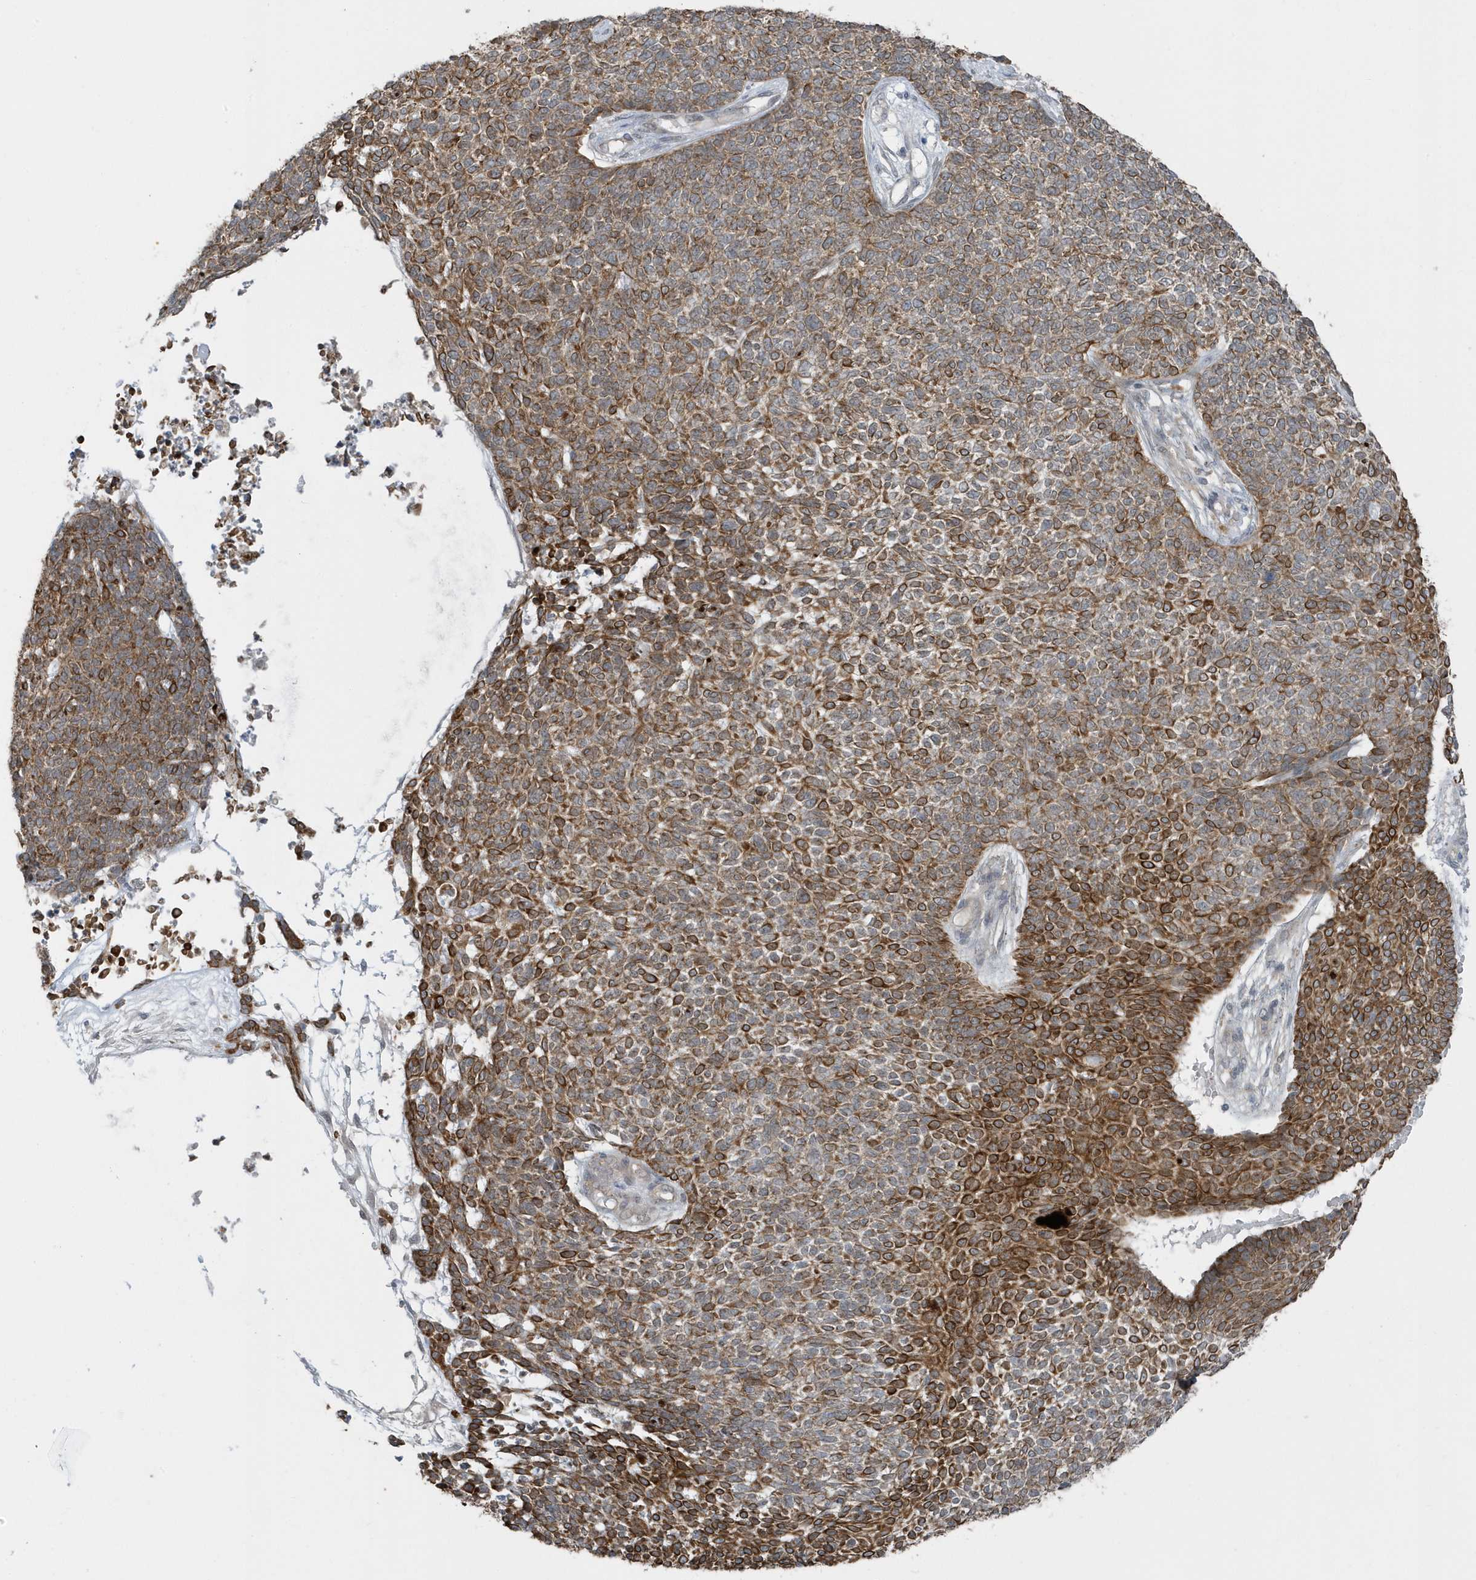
{"staining": {"intensity": "moderate", "quantity": ">75%", "location": "cytoplasmic/membranous"}, "tissue": "skin cancer", "cell_type": "Tumor cells", "image_type": "cancer", "snomed": [{"axis": "morphology", "description": "Basal cell carcinoma"}, {"axis": "topography", "description": "Skin"}], "caption": "Skin cancer stained with a protein marker exhibits moderate staining in tumor cells.", "gene": "PARD3B", "patient": {"sex": "female", "age": 84}}